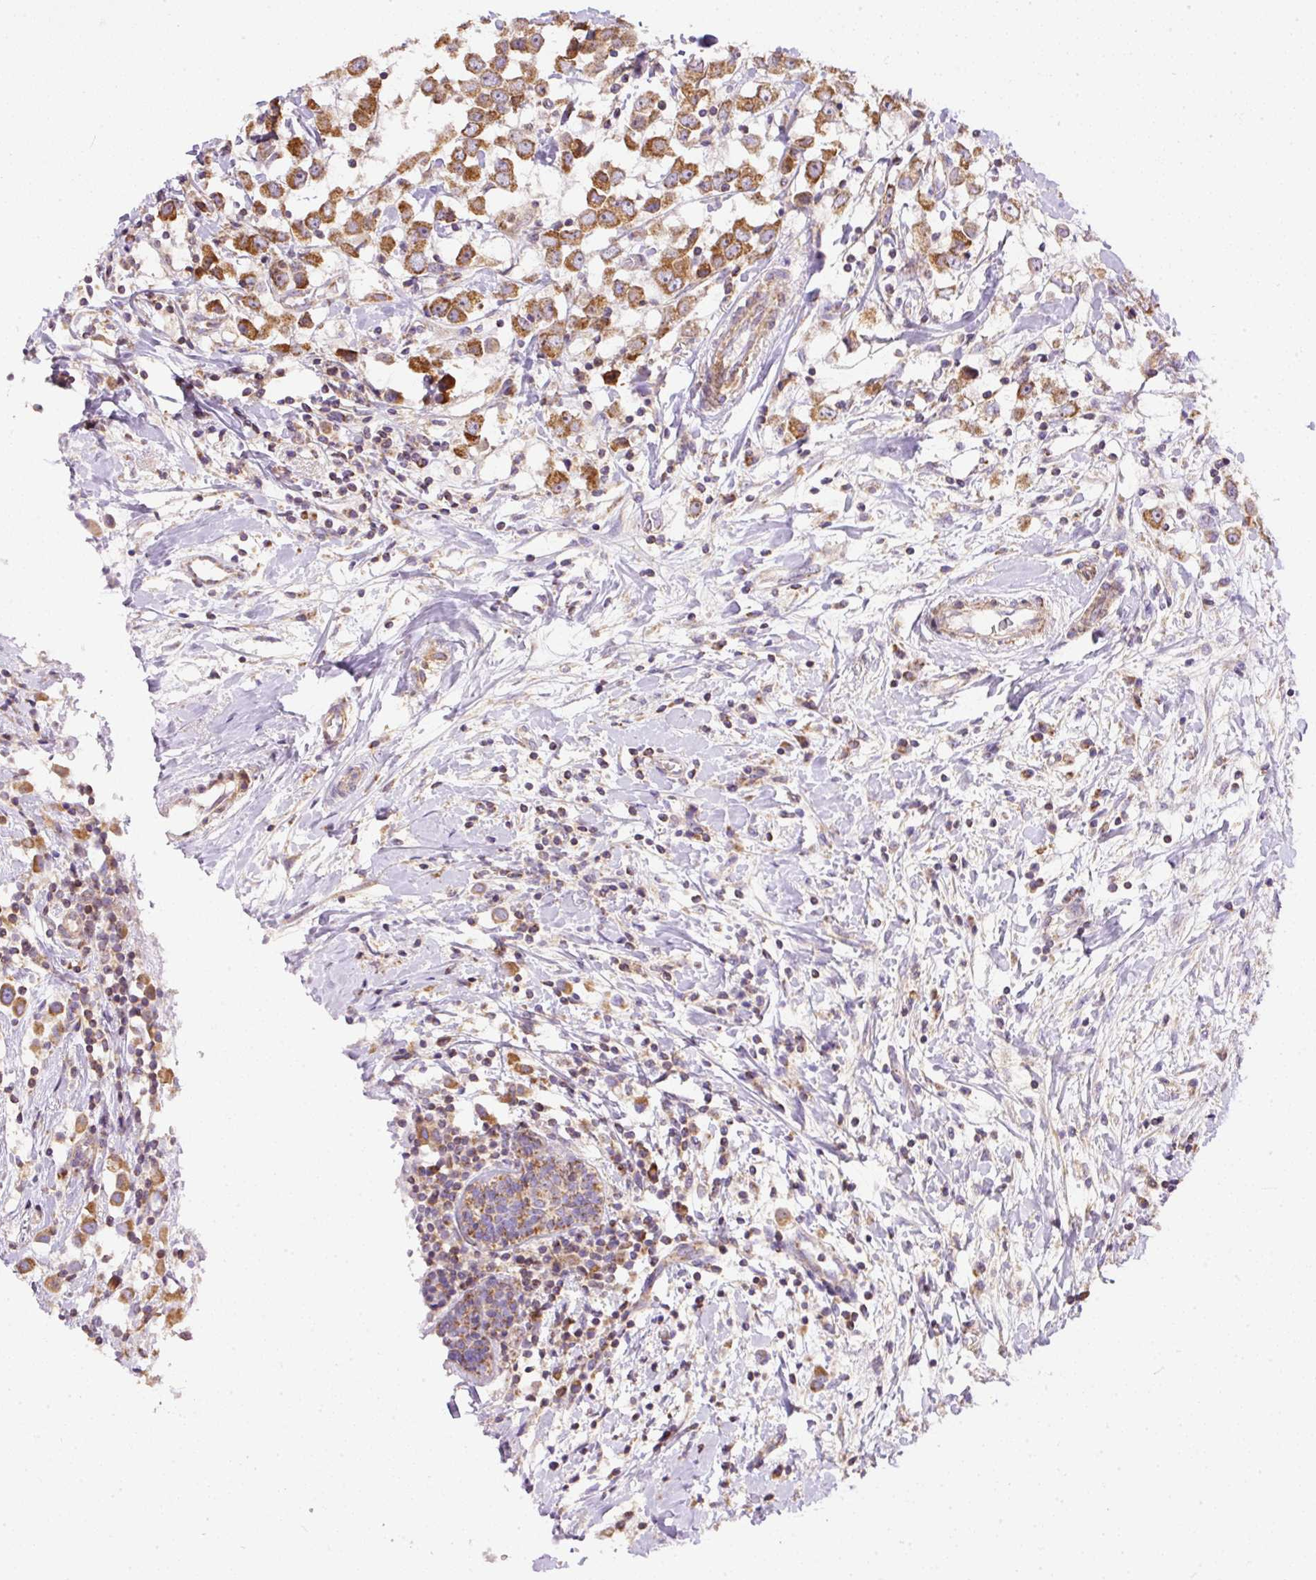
{"staining": {"intensity": "moderate", "quantity": ">75%", "location": "cytoplasmic/membranous"}, "tissue": "breast cancer", "cell_type": "Tumor cells", "image_type": "cancer", "snomed": [{"axis": "morphology", "description": "Duct carcinoma"}, {"axis": "topography", "description": "Breast"}], "caption": "About >75% of tumor cells in human breast intraductal carcinoma show moderate cytoplasmic/membranous protein positivity as visualized by brown immunohistochemical staining.", "gene": "NDUFAF2", "patient": {"sex": "female", "age": 61}}